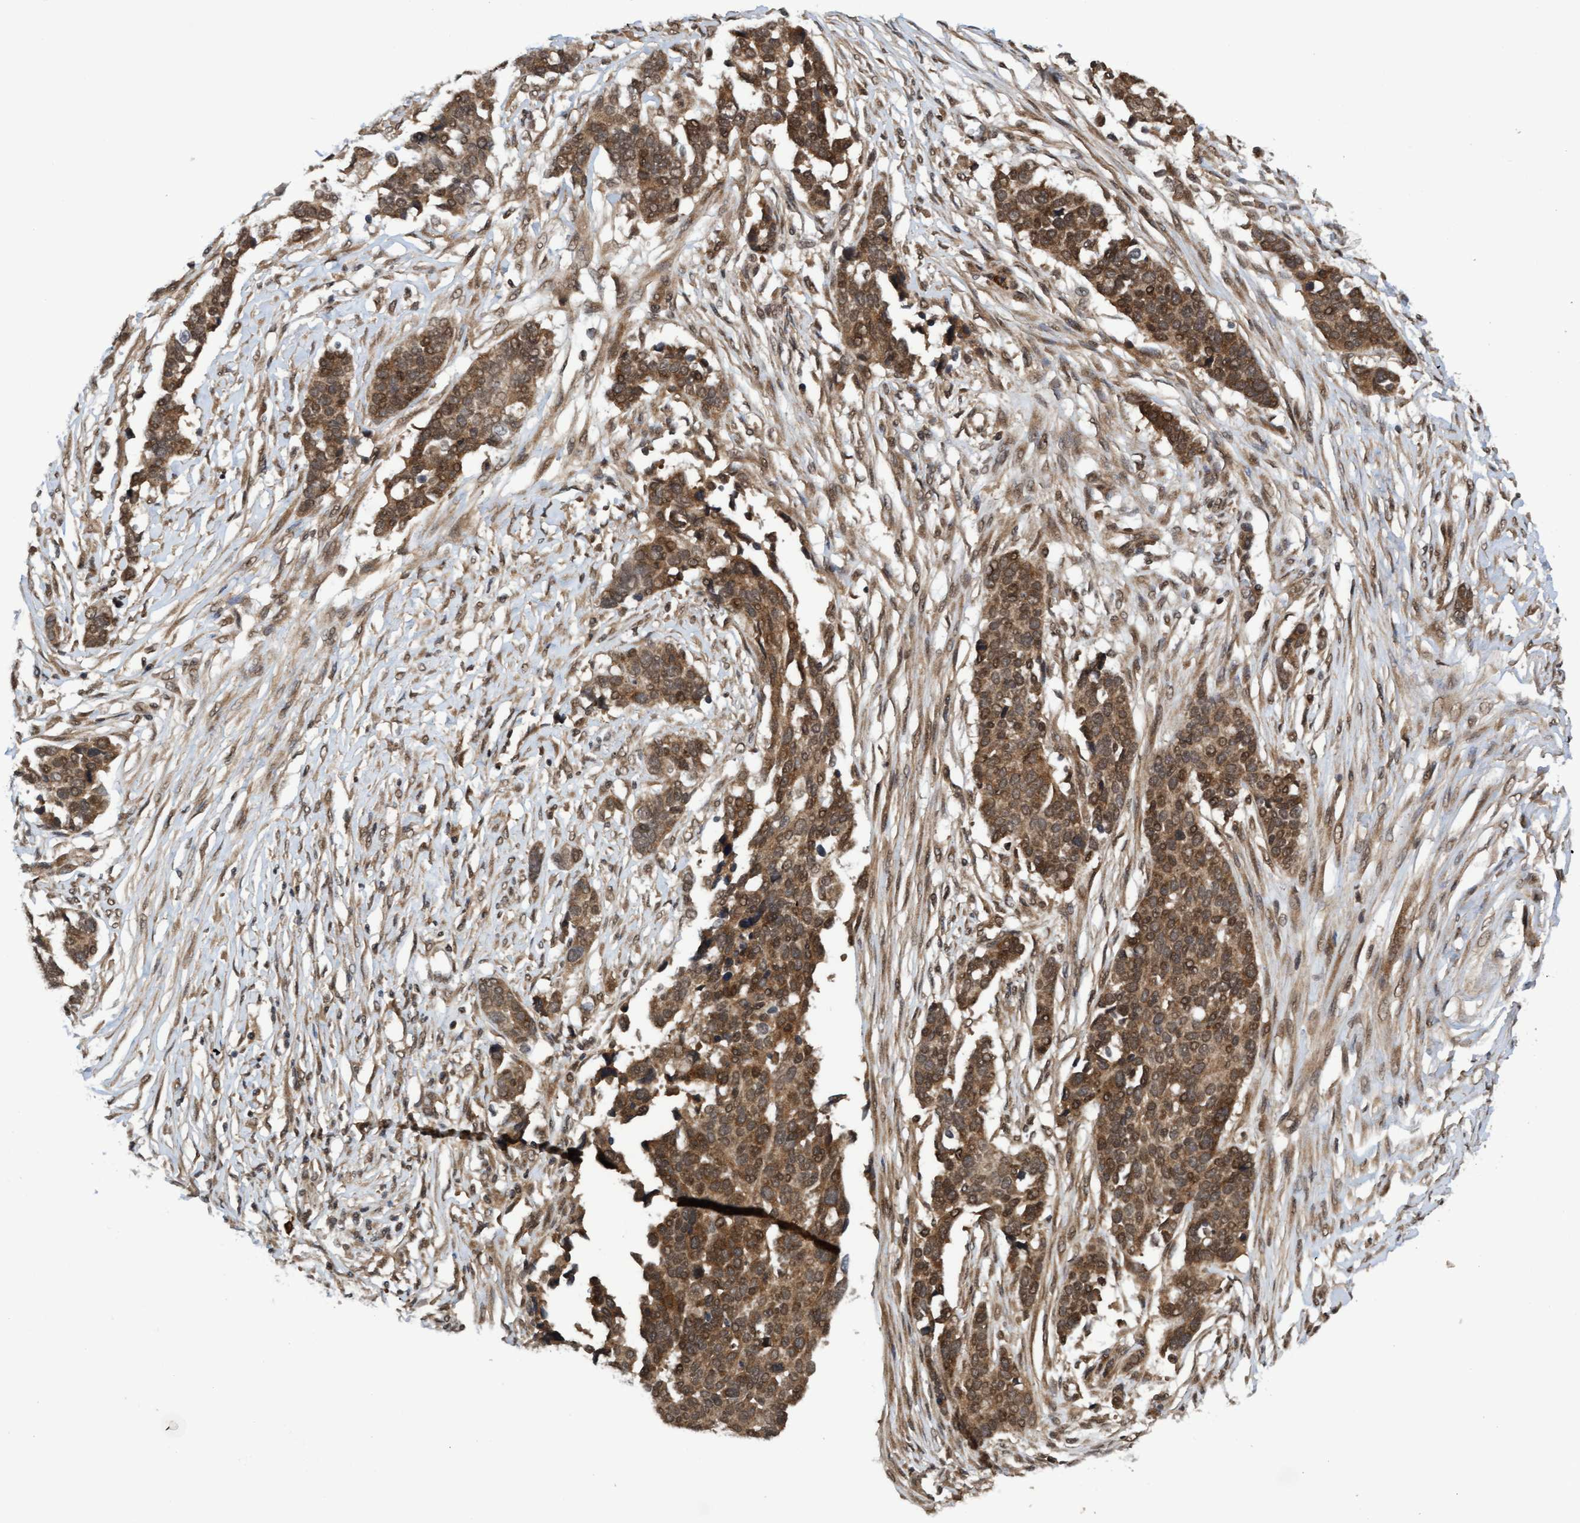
{"staining": {"intensity": "moderate", "quantity": ">75%", "location": "cytoplasmic/membranous,nuclear"}, "tissue": "ovarian cancer", "cell_type": "Tumor cells", "image_type": "cancer", "snomed": [{"axis": "morphology", "description": "Cystadenocarcinoma, serous, NOS"}, {"axis": "topography", "description": "Ovary"}], "caption": "Immunohistochemistry image of human serous cystadenocarcinoma (ovarian) stained for a protein (brown), which displays medium levels of moderate cytoplasmic/membranous and nuclear positivity in about >75% of tumor cells.", "gene": "WASF1", "patient": {"sex": "female", "age": 44}}